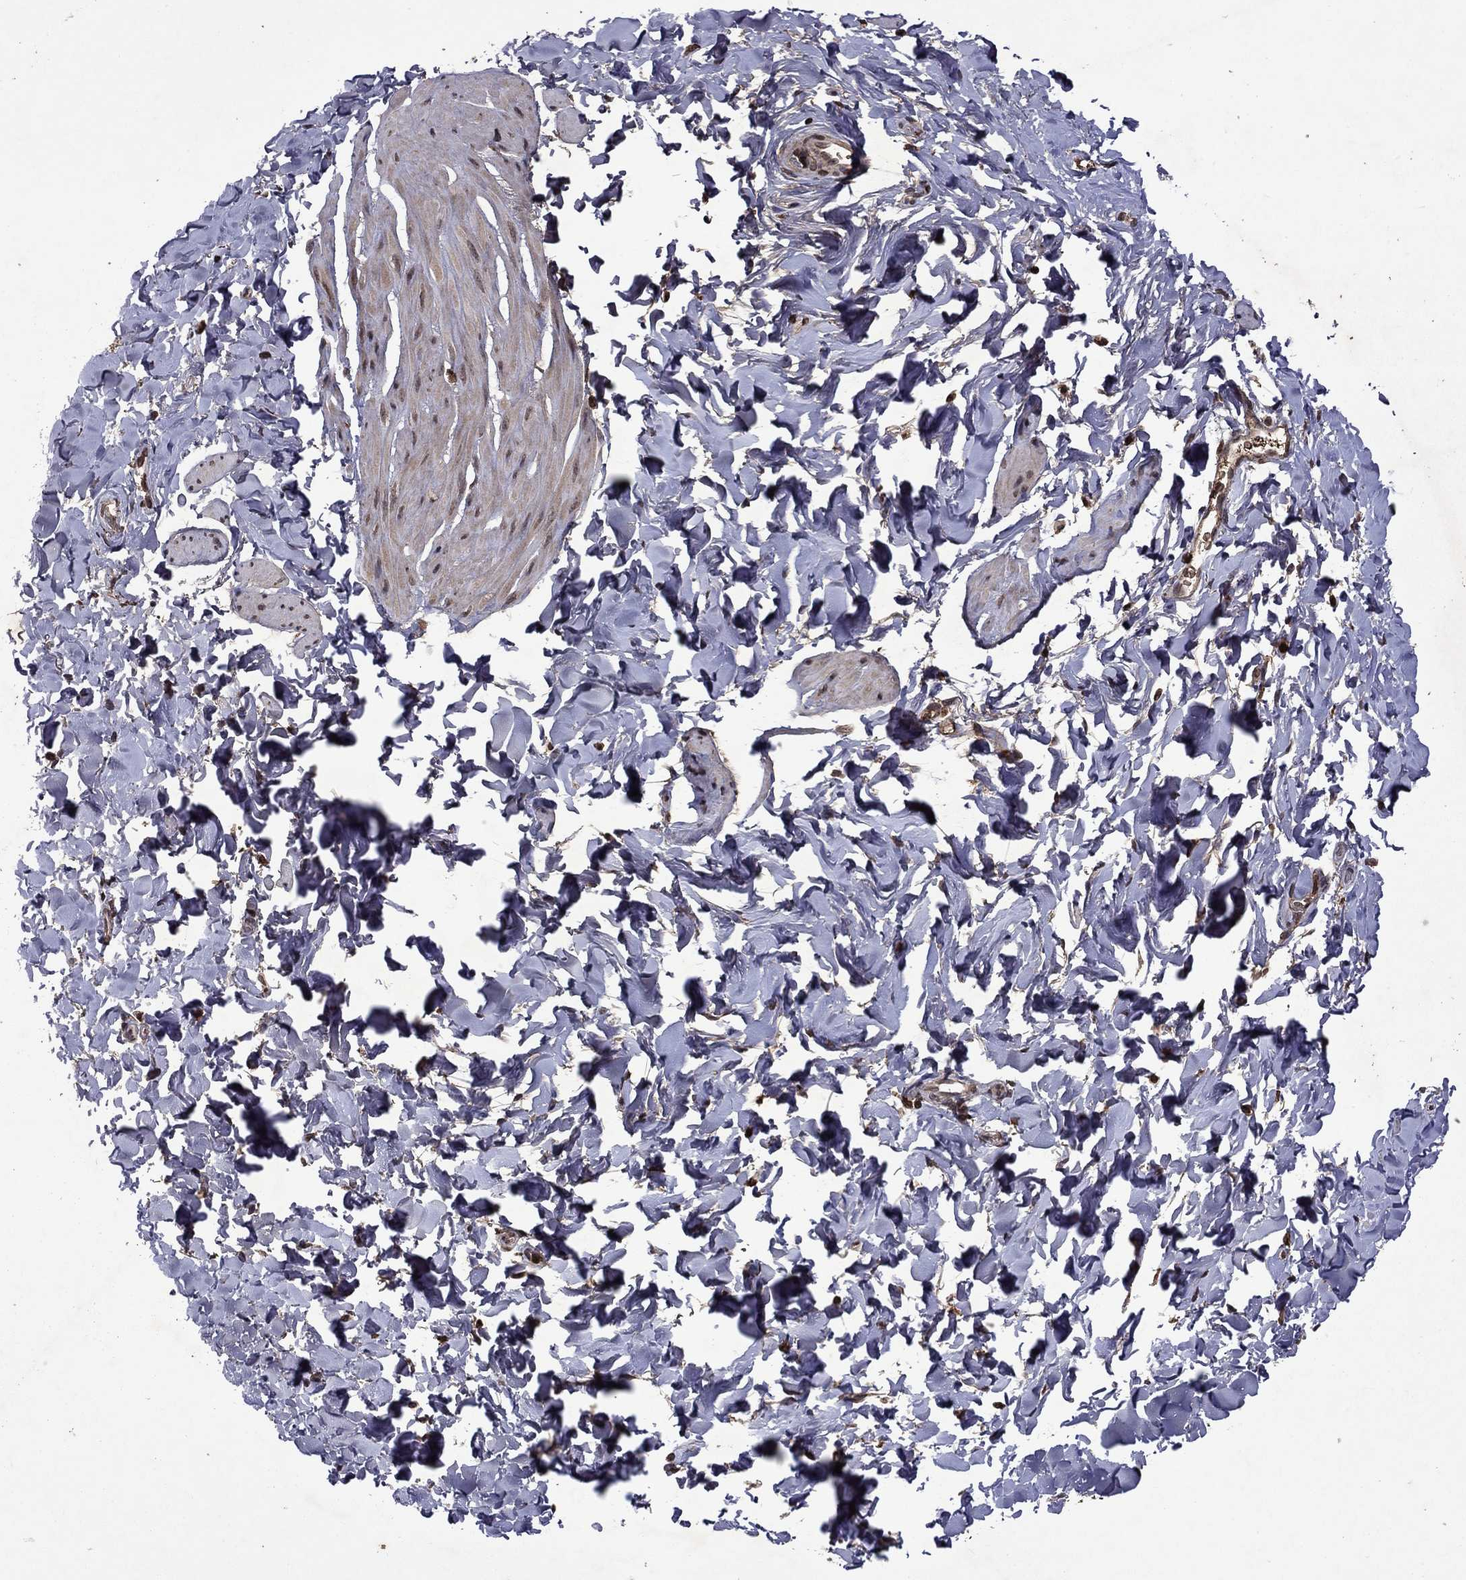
{"staining": {"intensity": "negative", "quantity": "none", "location": "none"}, "tissue": "smooth muscle", "cell_type": "Smooth muscle cells", "image_type": "normal", "snomed": [{"axis": "morphology", "description": "Normal tissue, NOS"}, {"axis": "topography", "description": "Adipose tissue"}, {"axis": "topography", "description": "Smooth muscle"}, {"axis": "topography", "description": "Peripheral nerve tissue"}], "caption": "This is an immunohistochemistry micrograph of benign human smooth muscle. There is no staining in smooth muscle cells.", "gene": "NLGN1", "patient": {"sex": "male", "age": 83}}